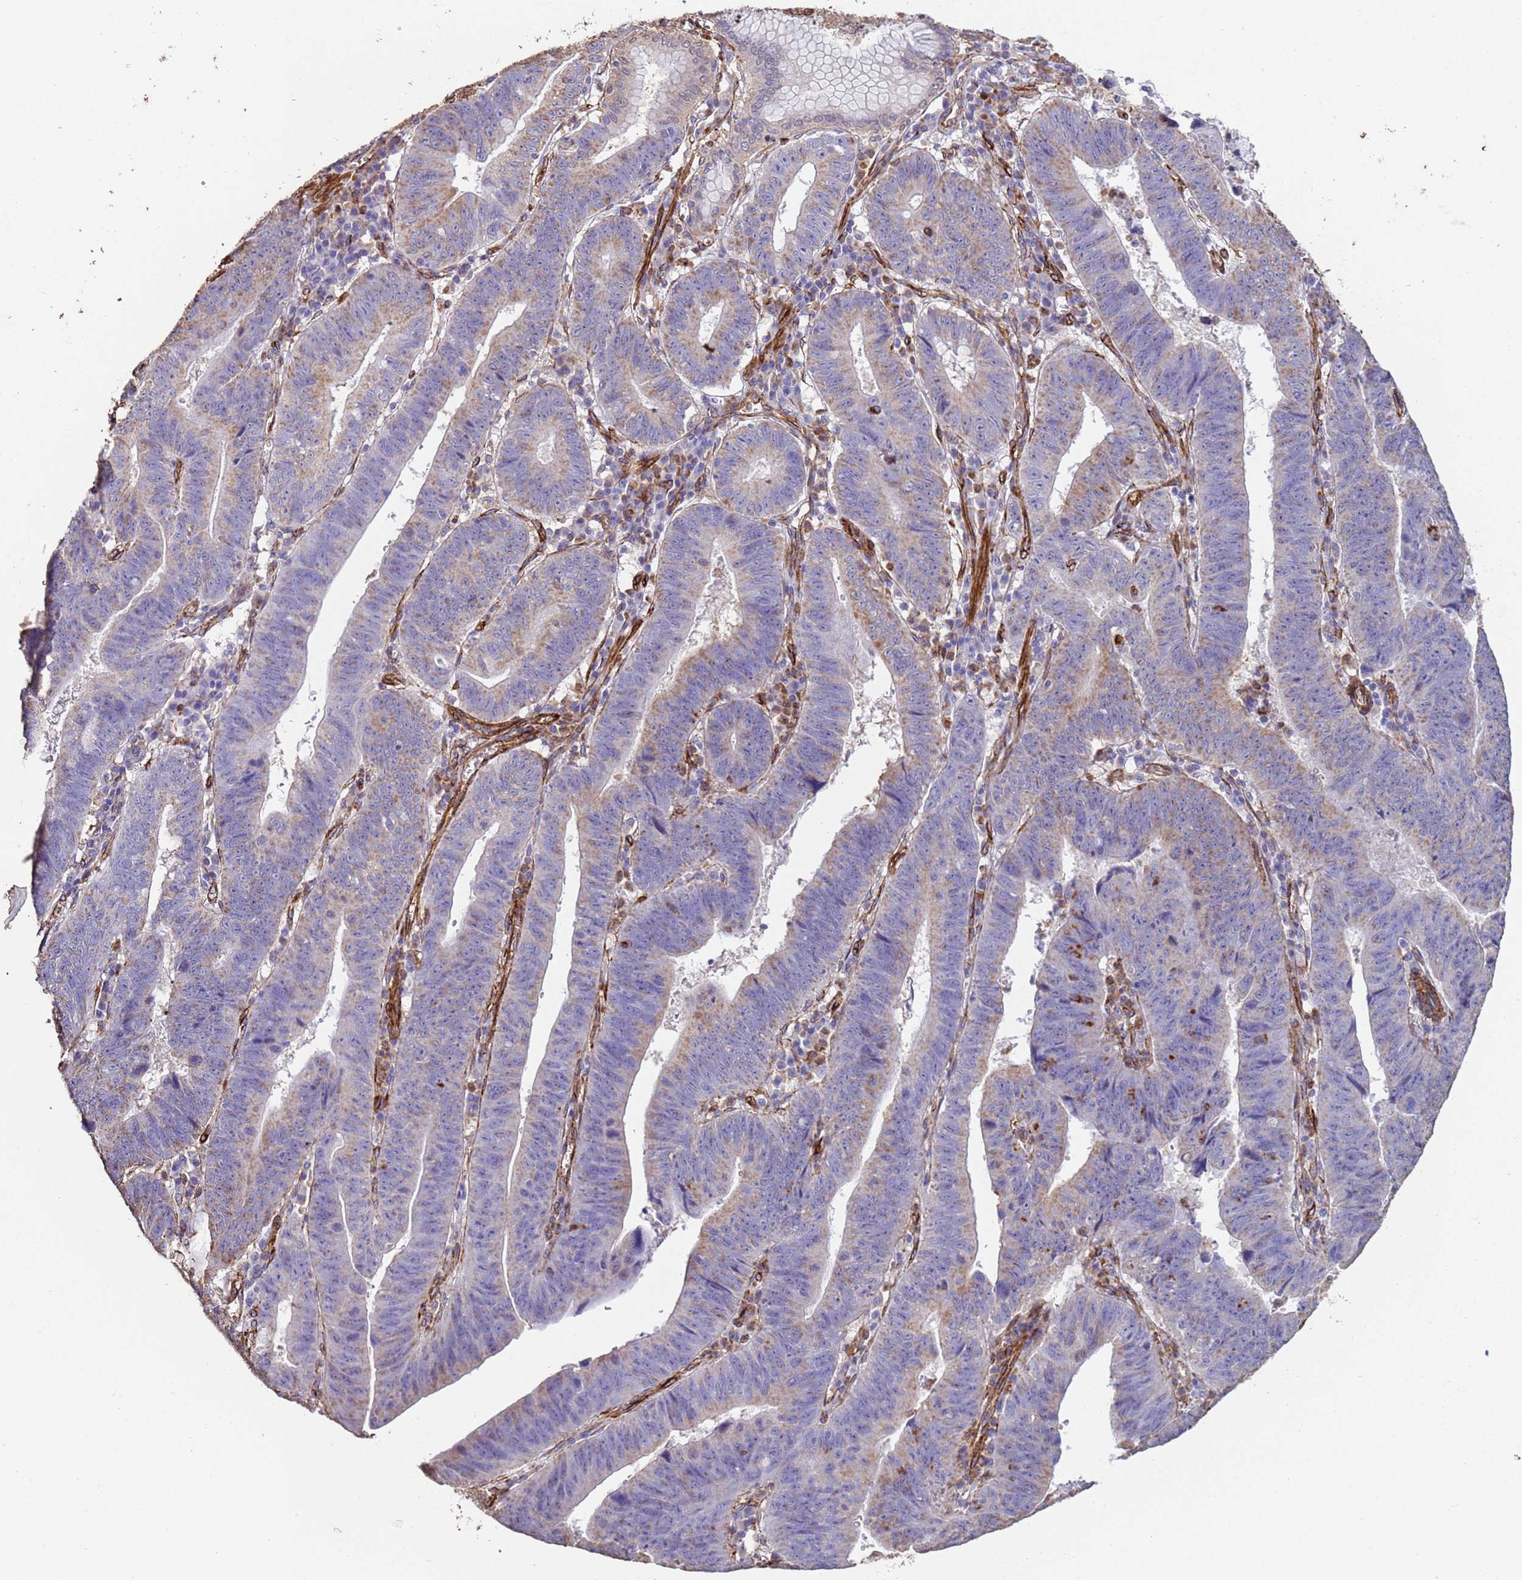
{"staining": {"intensity": "moderate", "quantity": "<25%", "location": "cytoplasmic/membranous"}, "tissue": "stomach cancer", "cell_type": "Tumor cells", "image_type": "cancer", "snomed": [{"axis": "morphology", "description": "Adenocarcinoma, NOS"}, {"axis": "topography", "description": "Stomach"}], "caption": "The histopathology image displays staining of stomach cancer, revealing moderate cytoplasmic/membranous protein staining (brown color) within tumor cells.", "gene": "GASK1A", "patient": {"sex": "male", "age": 59}}